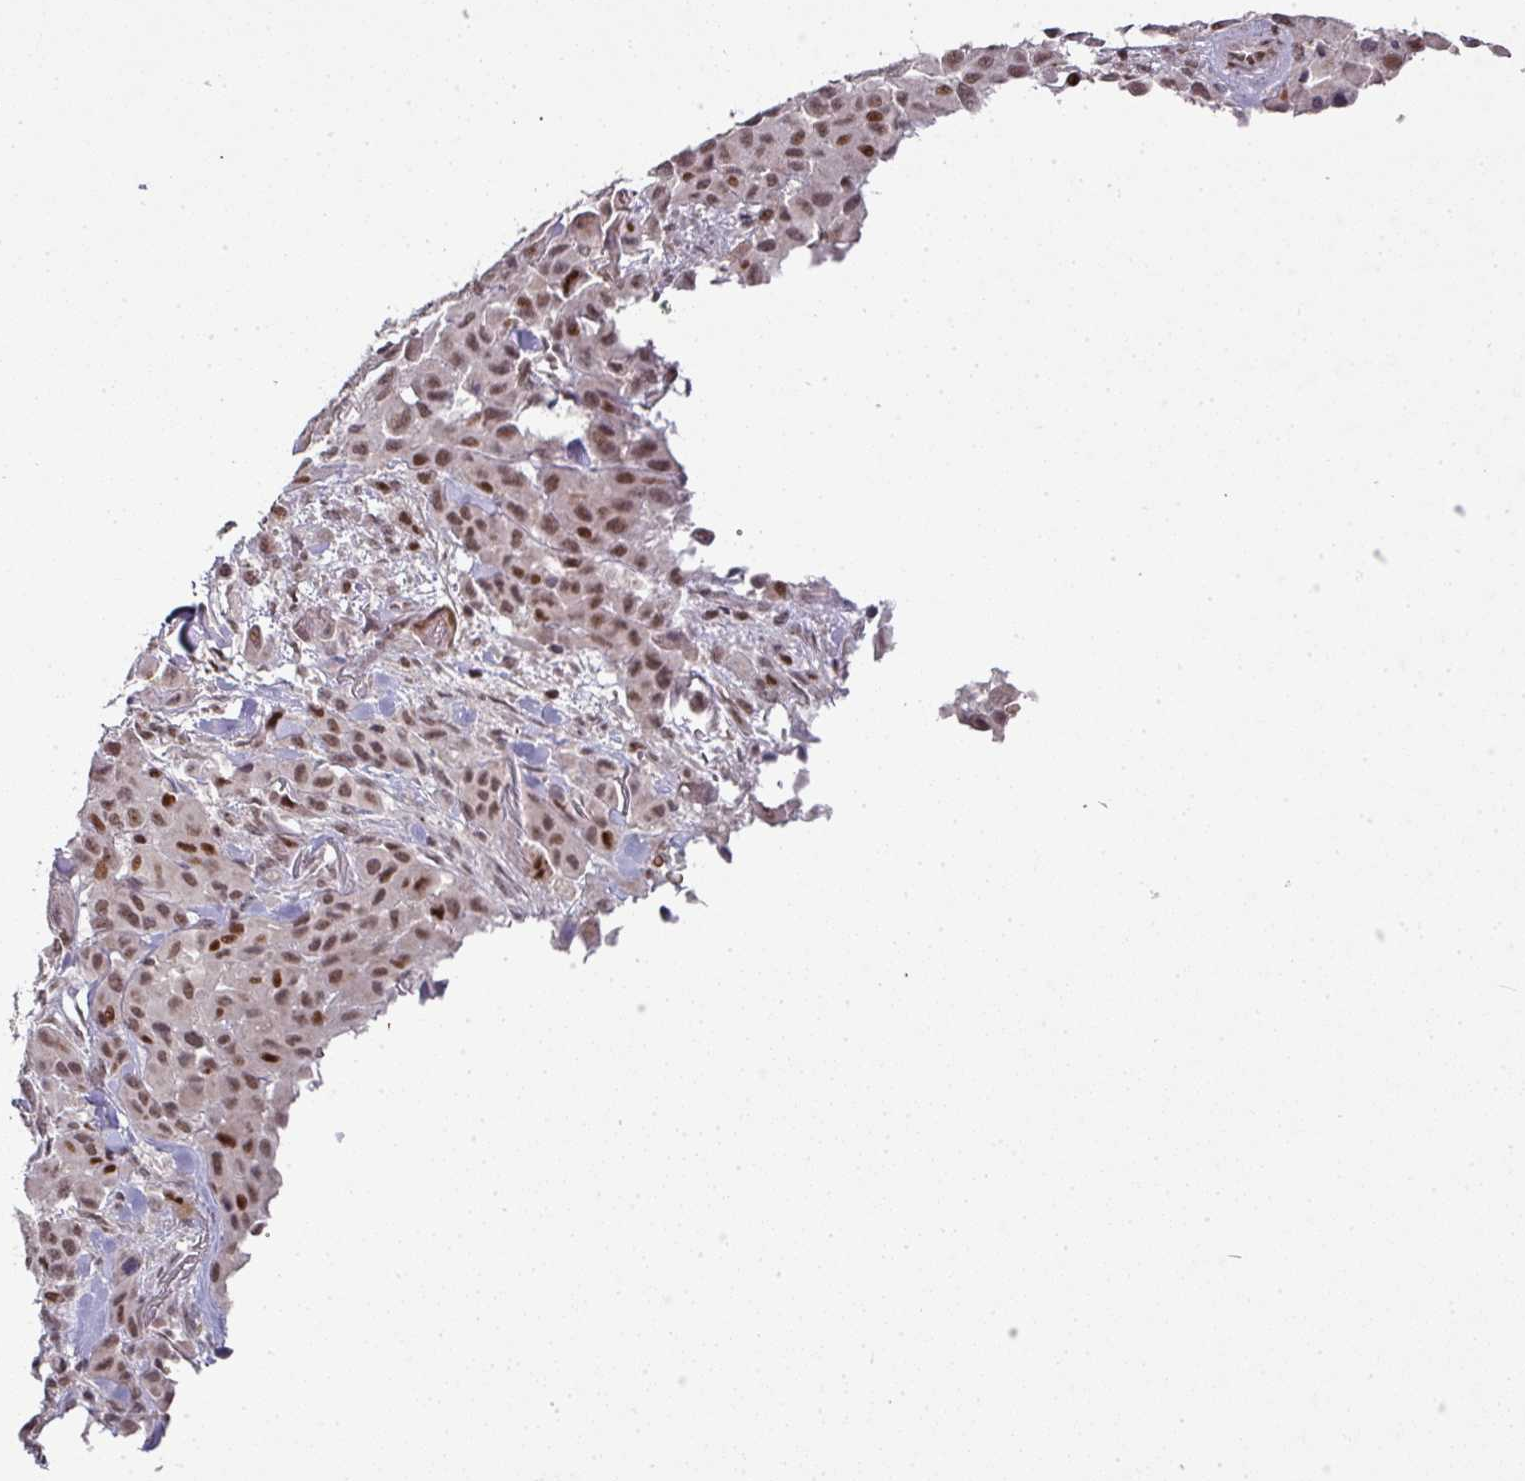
{"staining": {"intensity": "moderate", "quantity": "25%-75%", "location": "nuclear"}, "tissue": "melanoma", "cell_type": "Tumor cells", "image_type": "cancer", "snomed": [{"axis": "morphology", "description": "Malignant melanoma, Metastatic site"}, {"axis": "topography", "description": "Skin"}], "caption": "High-magnification brightfield microscopy of melanoma stained with DAB (brown) and counterstained with hematoxylin (blue). tumor cells exhibit moderate nuclear staining is present in approximately25%-75% of cells.", "gene": "NEIL1", "patient": {"sex": "female", "age": 81}}